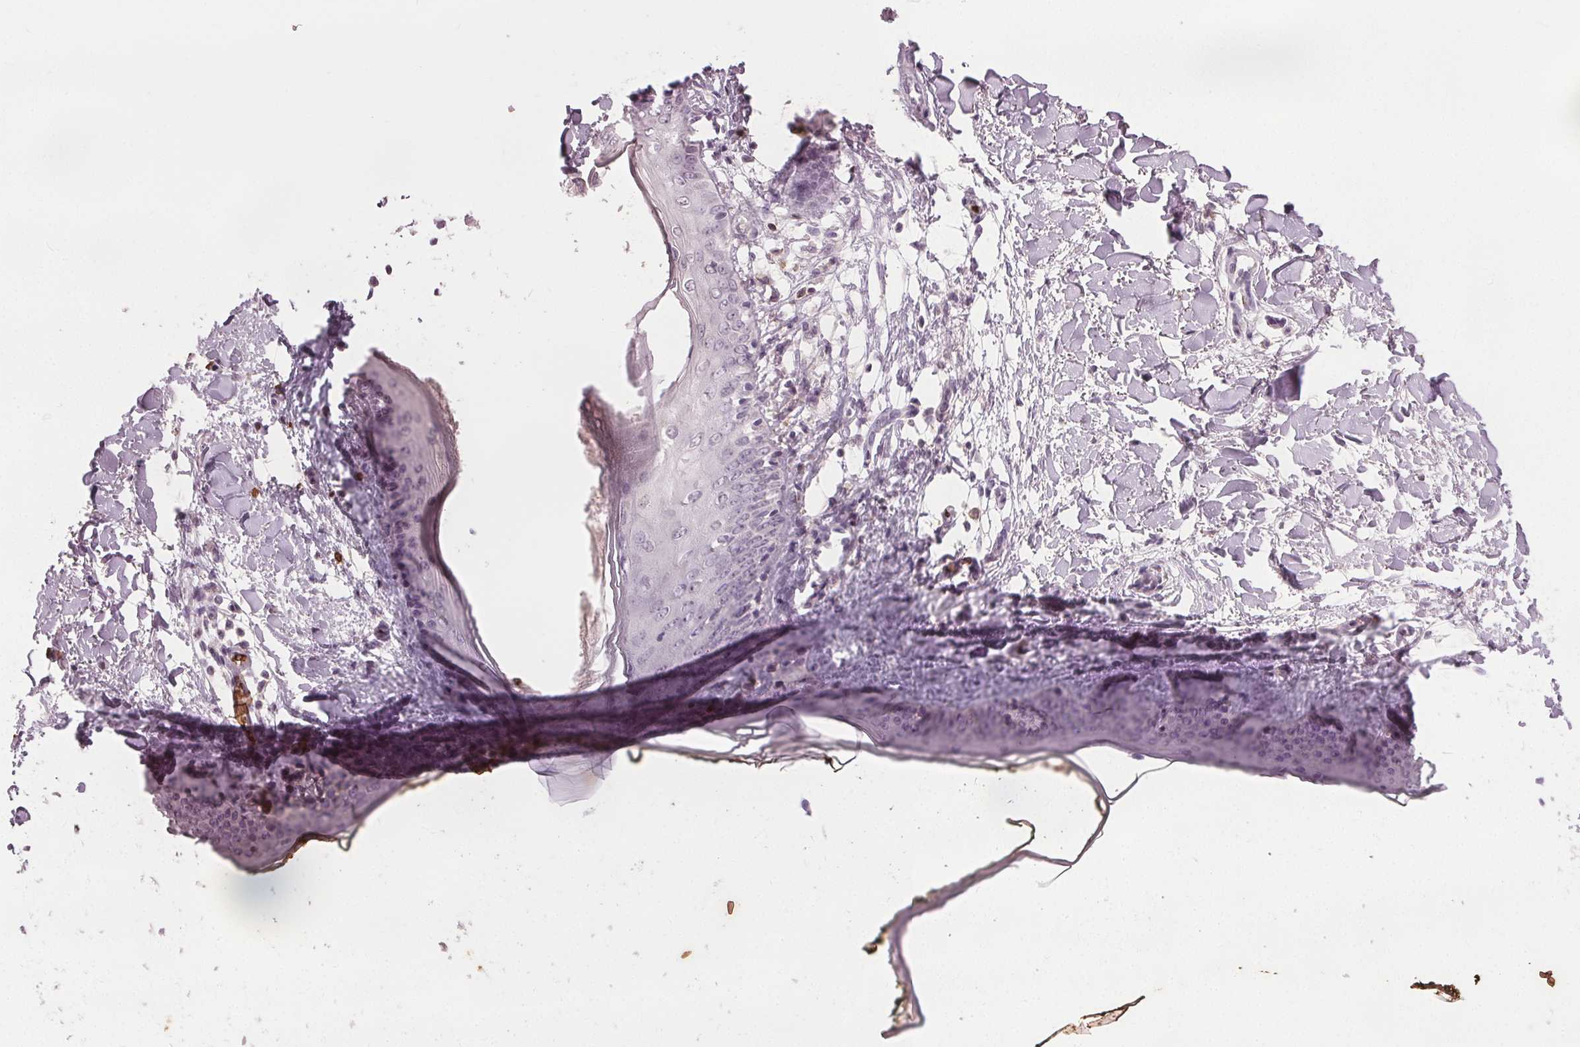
{"staining": {"intensity": "negative", "quantity": "none", "location": "none"}, "tissue": "skin", "cell_type": "Fibroblasts", "image_type": "normal", "snomed": [{"axis": "morphology", "description": "Normal tissue, NOS"}, {"axis": "topography", "description": "Skin"}], "caption": "This is a photomicrograph of immunohistochemistry (IHC) staining of unremarkable skin, which shows no positivity in fibroblasts.", "gene": "SLC4A1", "patient": {"sex": "female", "age": 34}}